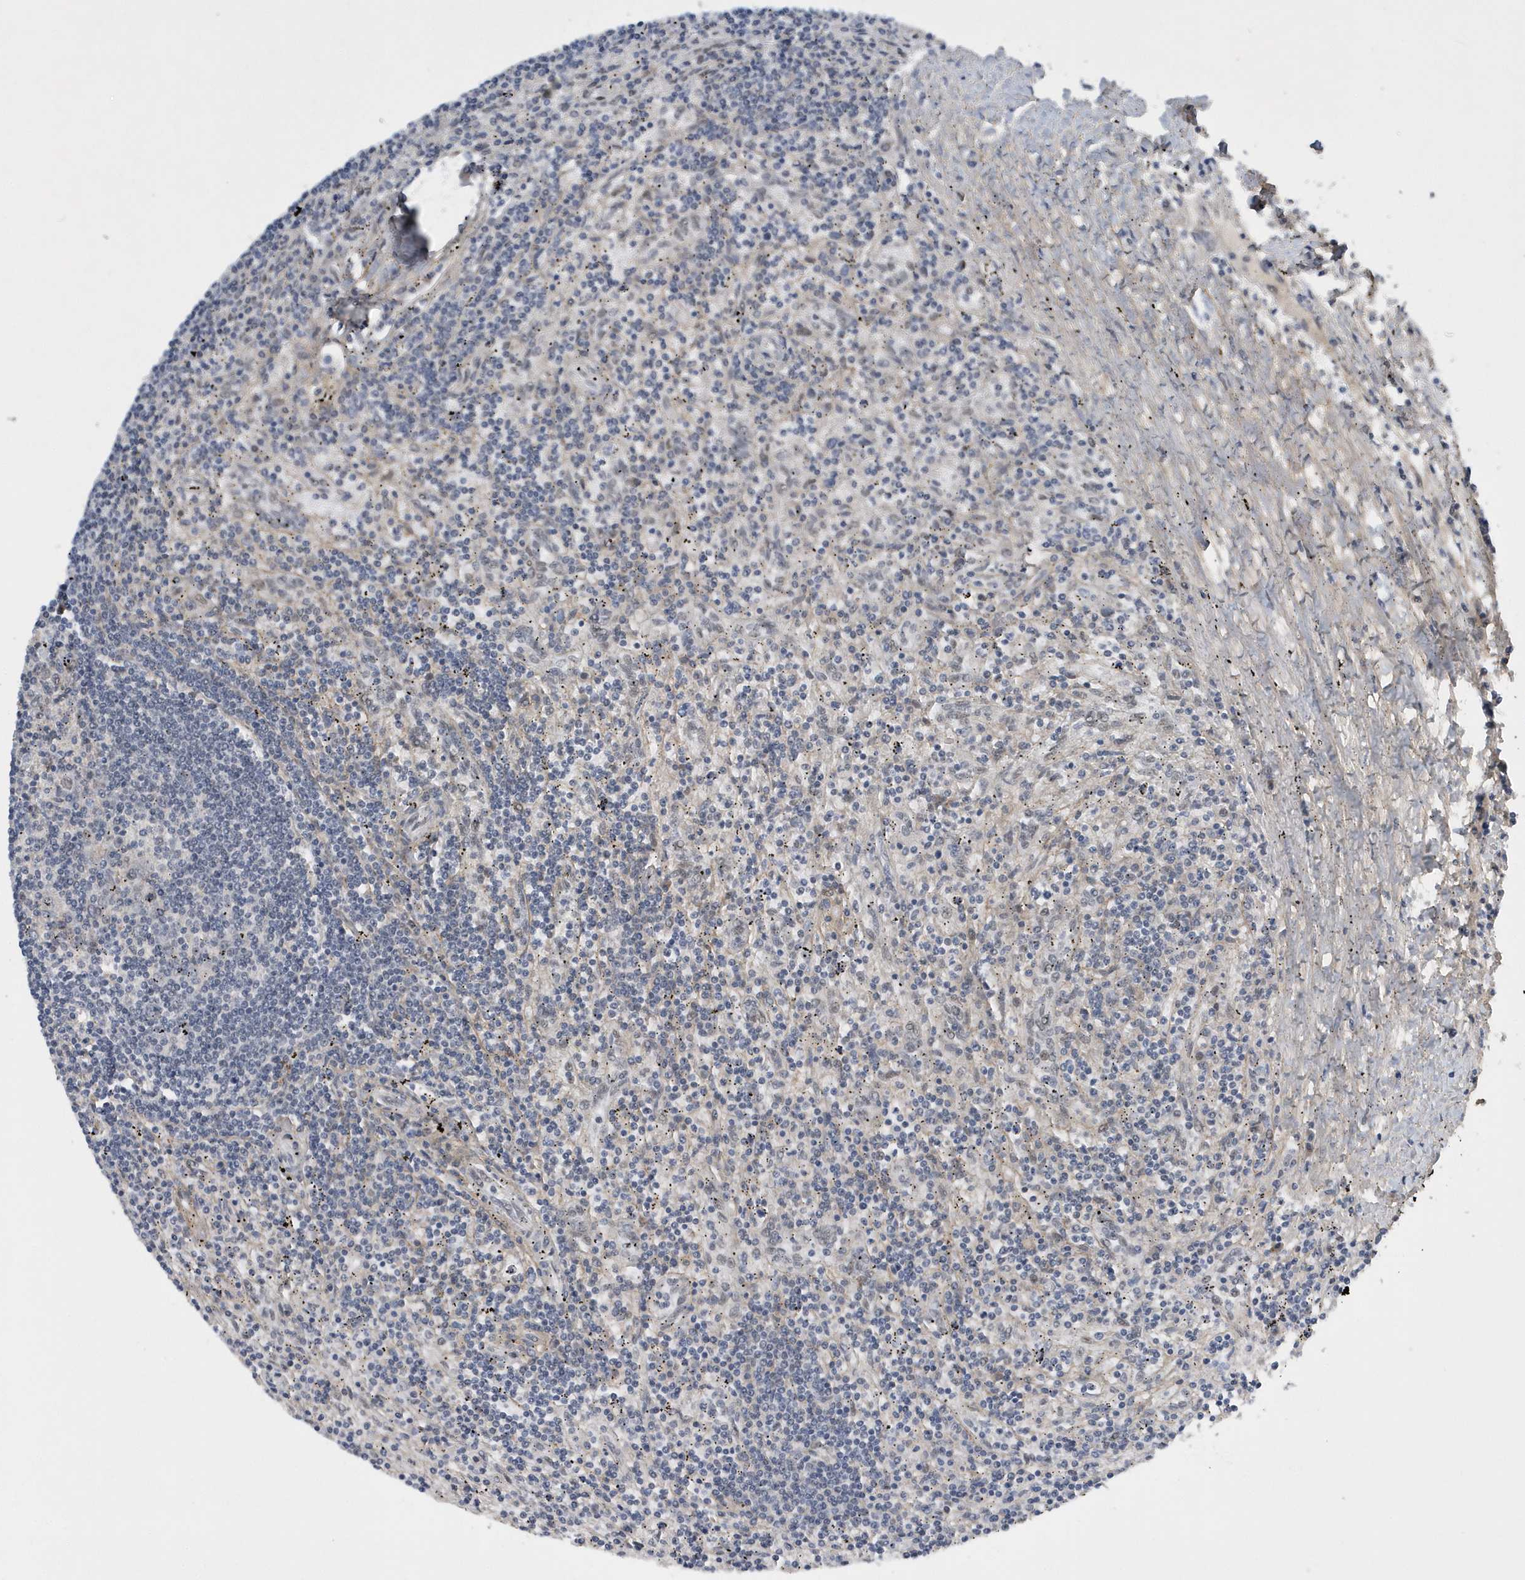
{"staining": {"intensity": "negative", "quantity": "none", "location": "none"}, "tissue": "lymphoma", "cell_type": "Tumor cells", "image_type": "cancer", "snomed": [{"axis": "morphology", "description": "Malignant lymphoma, non-Hodgkin's type, Low grade"}, {"axis": "topography", "description": "Spleen"}], "caption": "Immunohistochemistry photomicrograph of neoplastic tissue: human low-grade malignant lymphoma, non-Hodgkin's type stained with DAB shows no significant protein expression in tumor cells. (DAB (3,3'-diaminobenzidine) IHC with hematoxylin counter stain).", "gene": "FAM217A", "patient": {"sex": "male", "age": 76}}